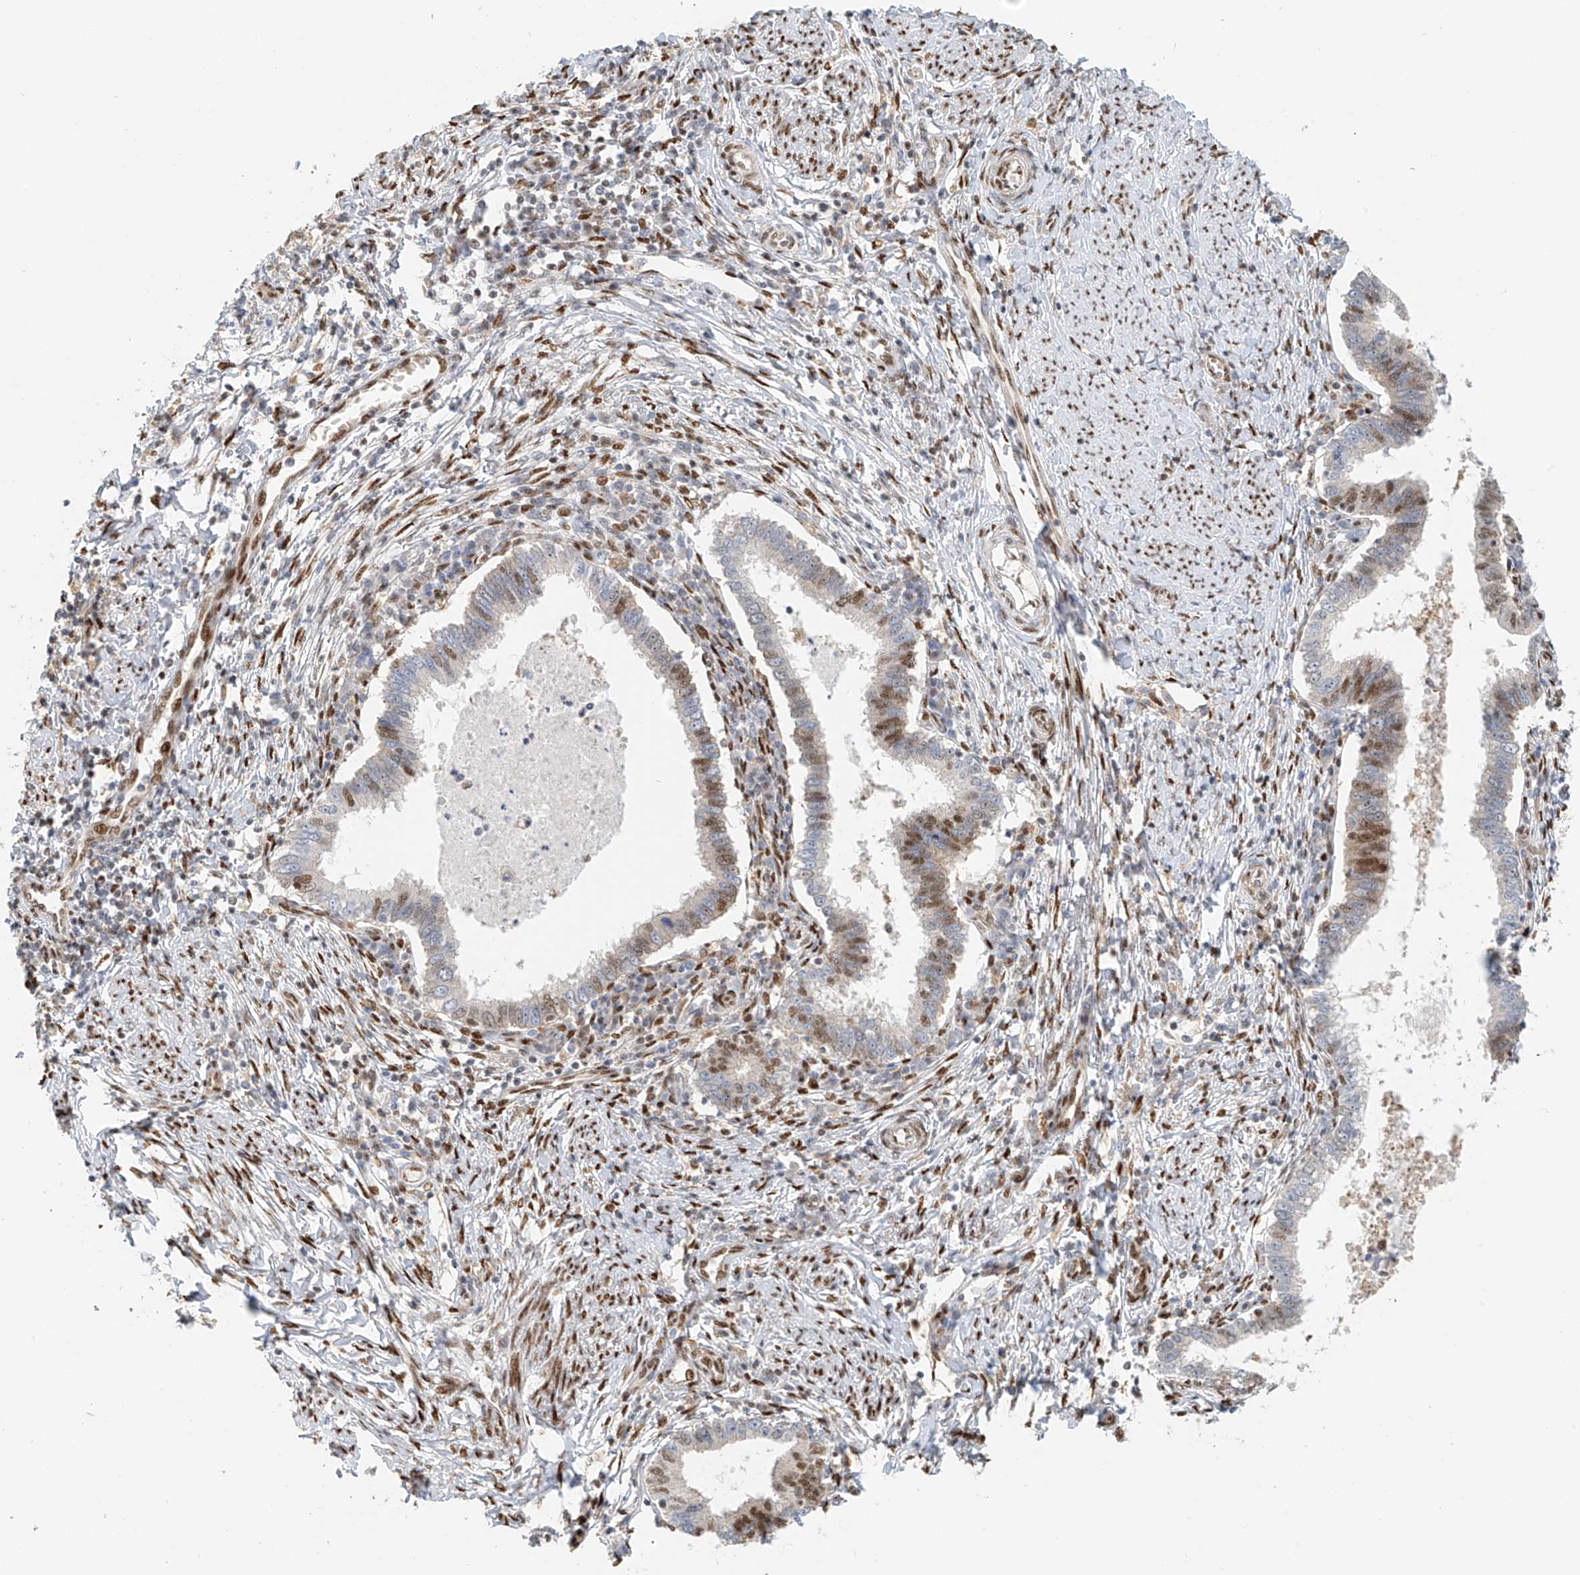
{"staining": {"intensity": "moderate", "quantity": "25%-75%", "location": "nuclear"}, "tissue": "cervical cancer", "cell_type": "Tumor cells", "image_type": "cancer", "snomed": [{"axis": "morphology", "description": "Adenocarcinoma, NOS"}, {"axis": "topography", "description": "Cervix"}], "caption": "The image shows immunohistochemical staining of cervical cancer (adenocarcinoma). There is moderate nuclear staining is appreciated in about 25%-75% of tumor cells.", "gene": "ZNF514", "patient": {"sex": "female", "age": 36}}